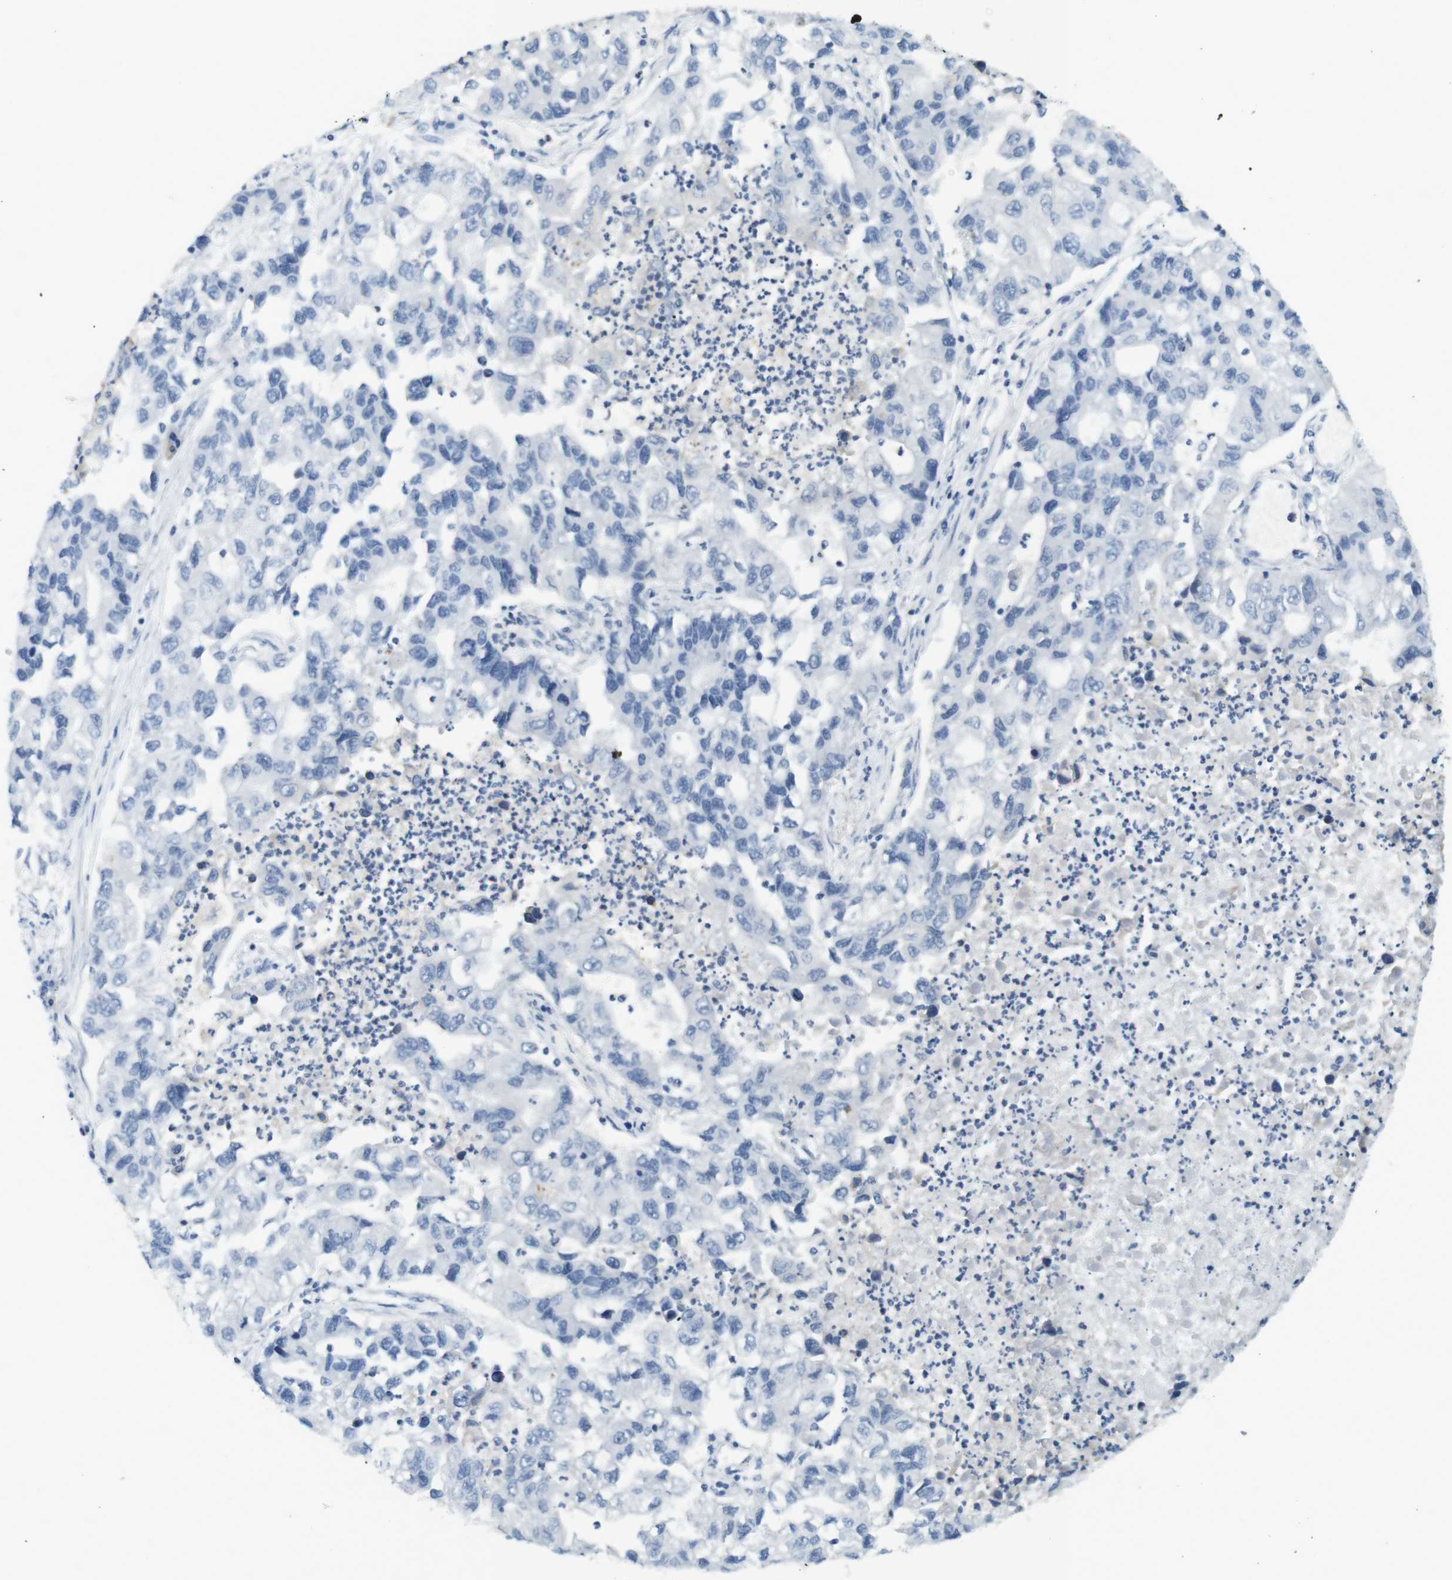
{"staining": {"intensity": "negative", "quantity": "none", "location": "none"}, "tissue": "lung cancer", "cell_type": "Tumor cells", "image_type": "cancer", "snomed": [{"axis": "morphology", "description": "Adenocarcinoma, NOS"}, {"axis": "topography", "description": "Lung"}], "caption": "The micrograph shows no staining of tumor cells in lung cancer.", "gene": "LRRK2", "patient": {"sex": "female", "age": 51}}